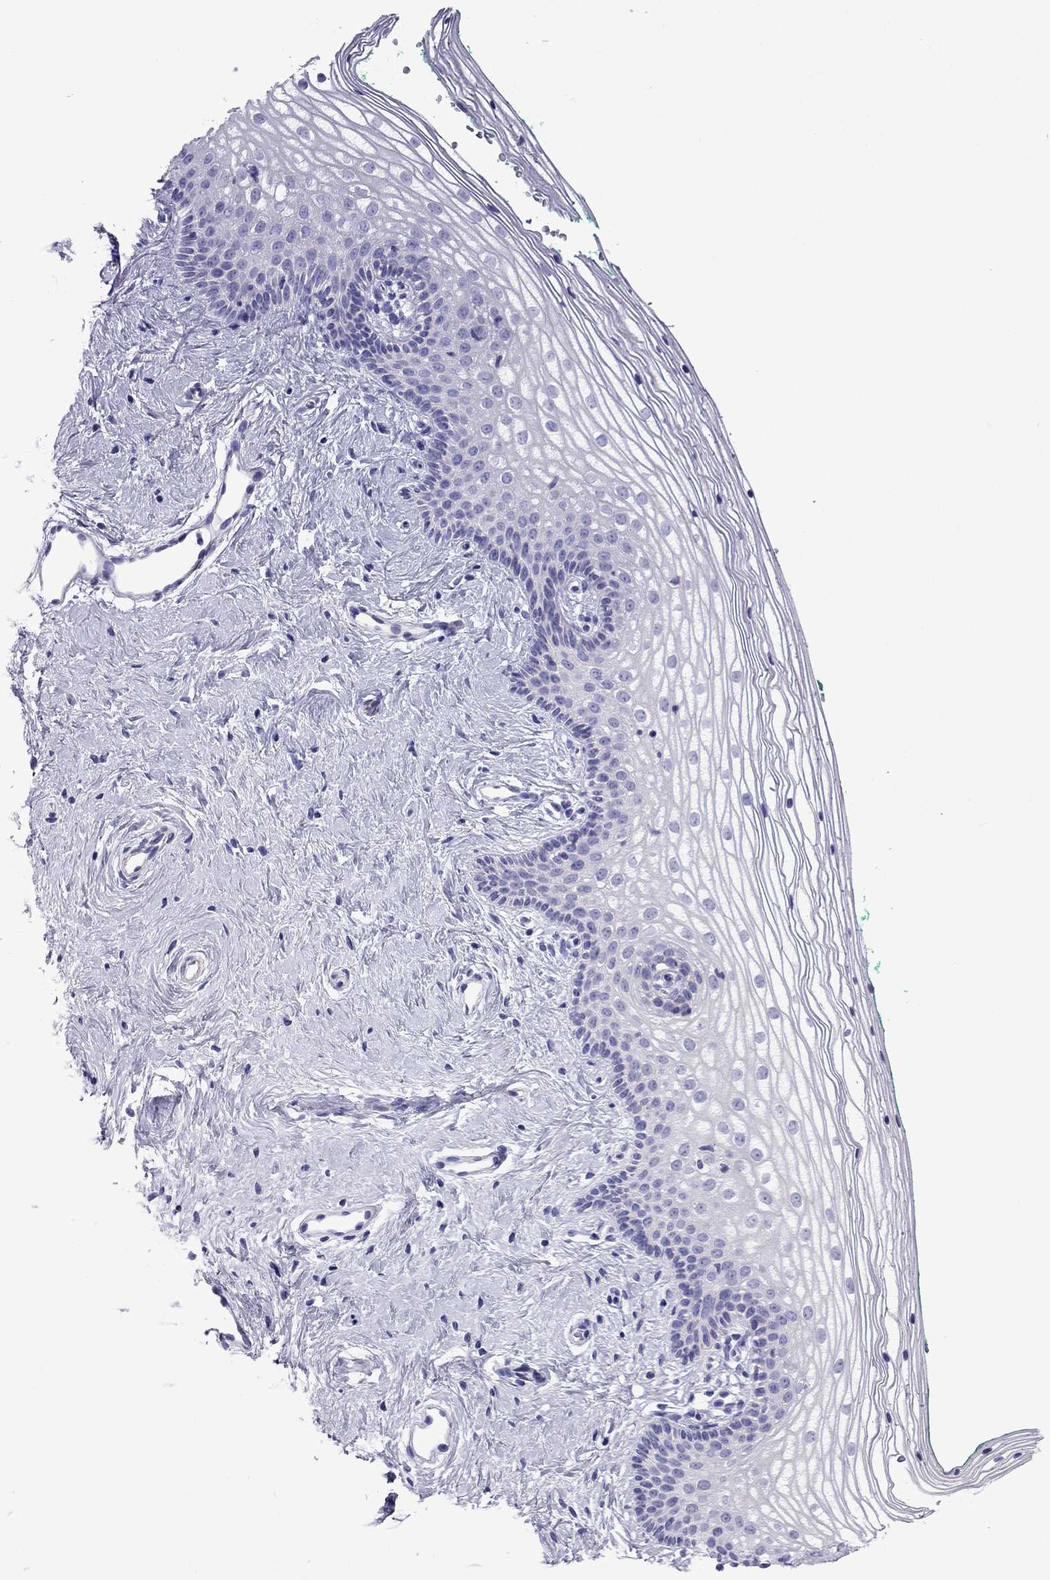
{"staining": {"intensity": "negative", "quantity": "none", "location": "none"}, "tissue": "vagina", "cell_type": "Squamous epithelial cells", "image_type": "normal", "snomed": [{"axis": "morphology", "description": "Normal tissue, NOS"}, {"axis": "topography", "description": "Vagina"}], "caption": "Vagina stained for a protein using immunohistochemistry (IHC) exhibits no staining squamous epithelial cells.", "gene": "MYL11", "patient": {"sex": "female", "age": 36}}